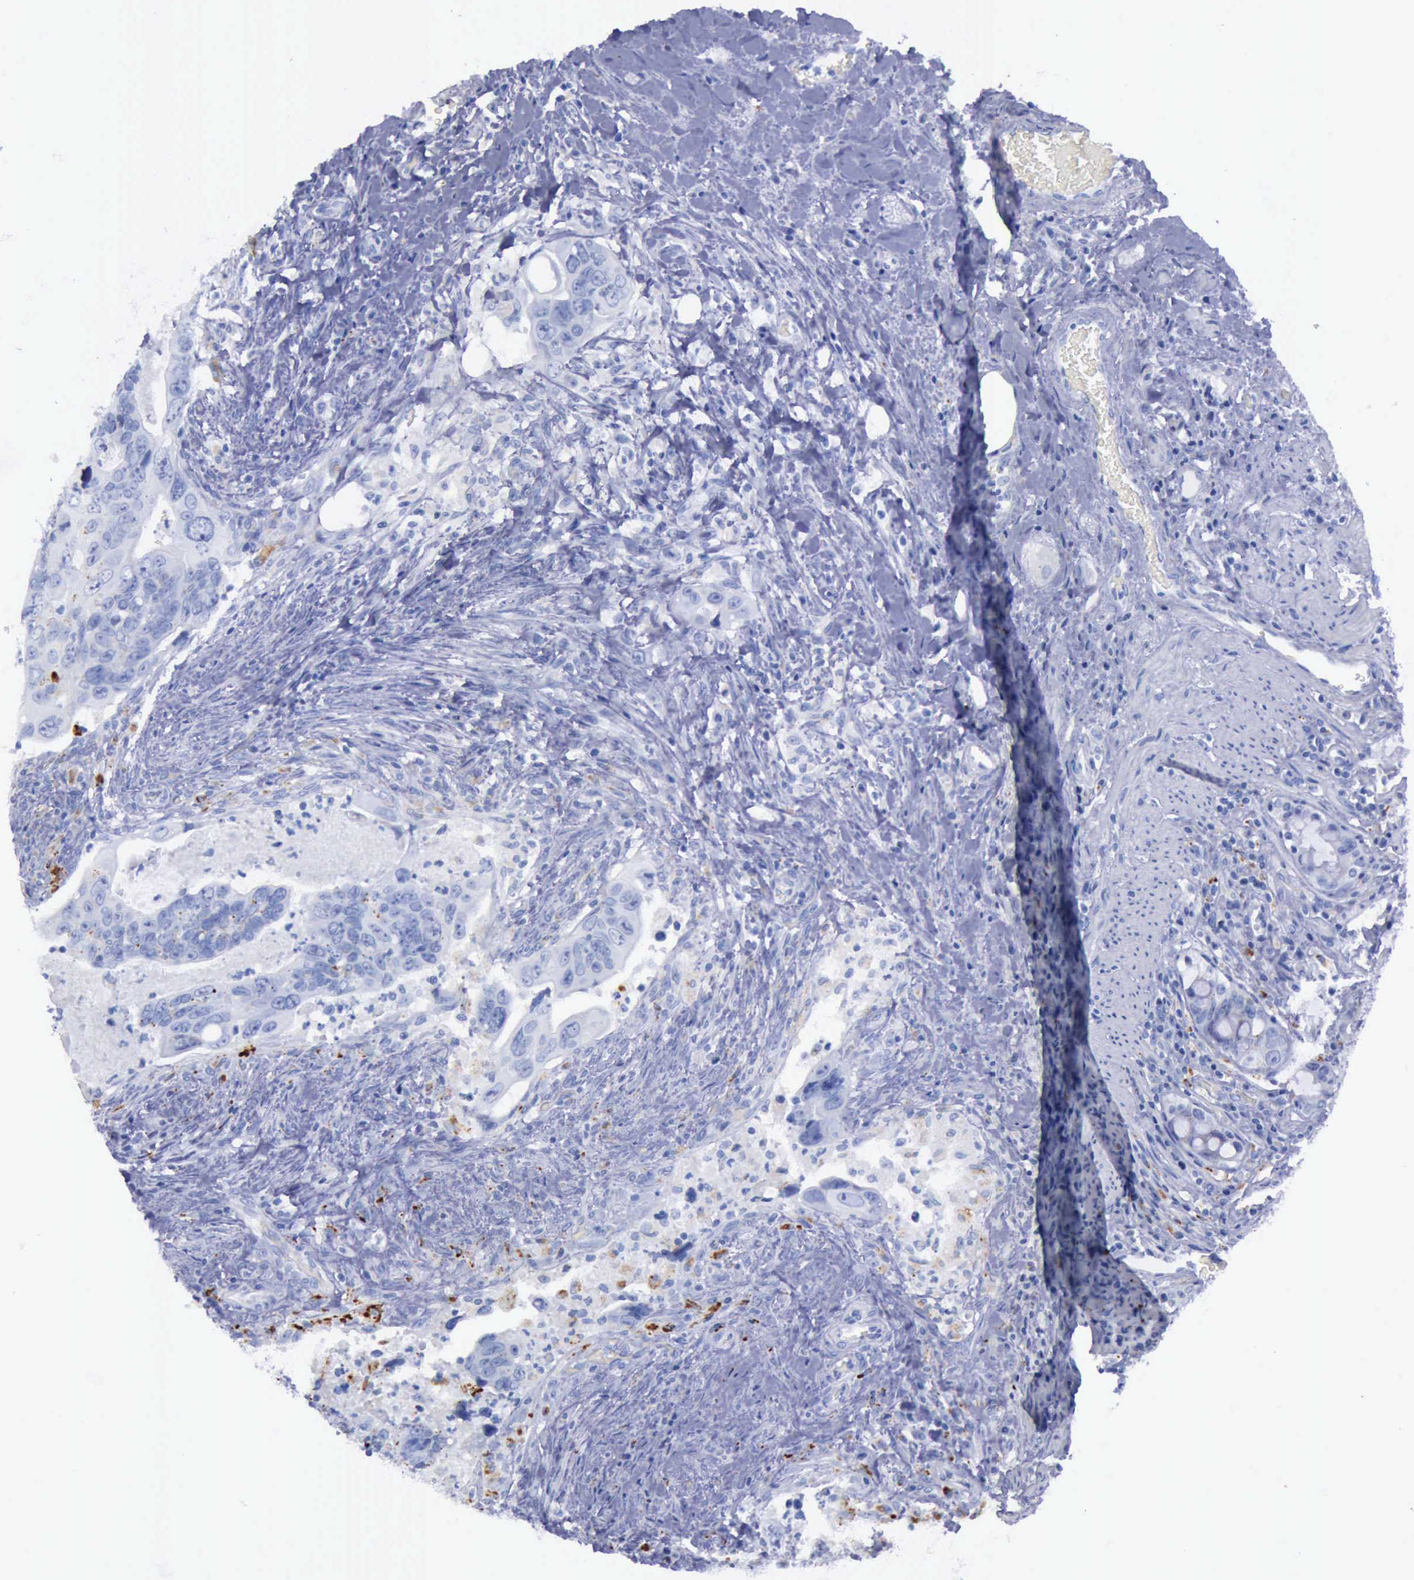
{"staining": {"intensity": "negative", "quantity": "none", "location": "none"}, "tissue": "colorectal cancer", "cell_type": "Tumor cells", "image_type": "cancer", "snomed": [{"axis": "morphology", "description": "Adenocarcinoma, NOS"}, {"axis": "topography", "description": "Rectum"}], "caption": "Tumor cells show no significant protein expression in colorectal adenocarcinoma.", "gene": "CTSD", "patient": {"sex": "male", "age": 53}}